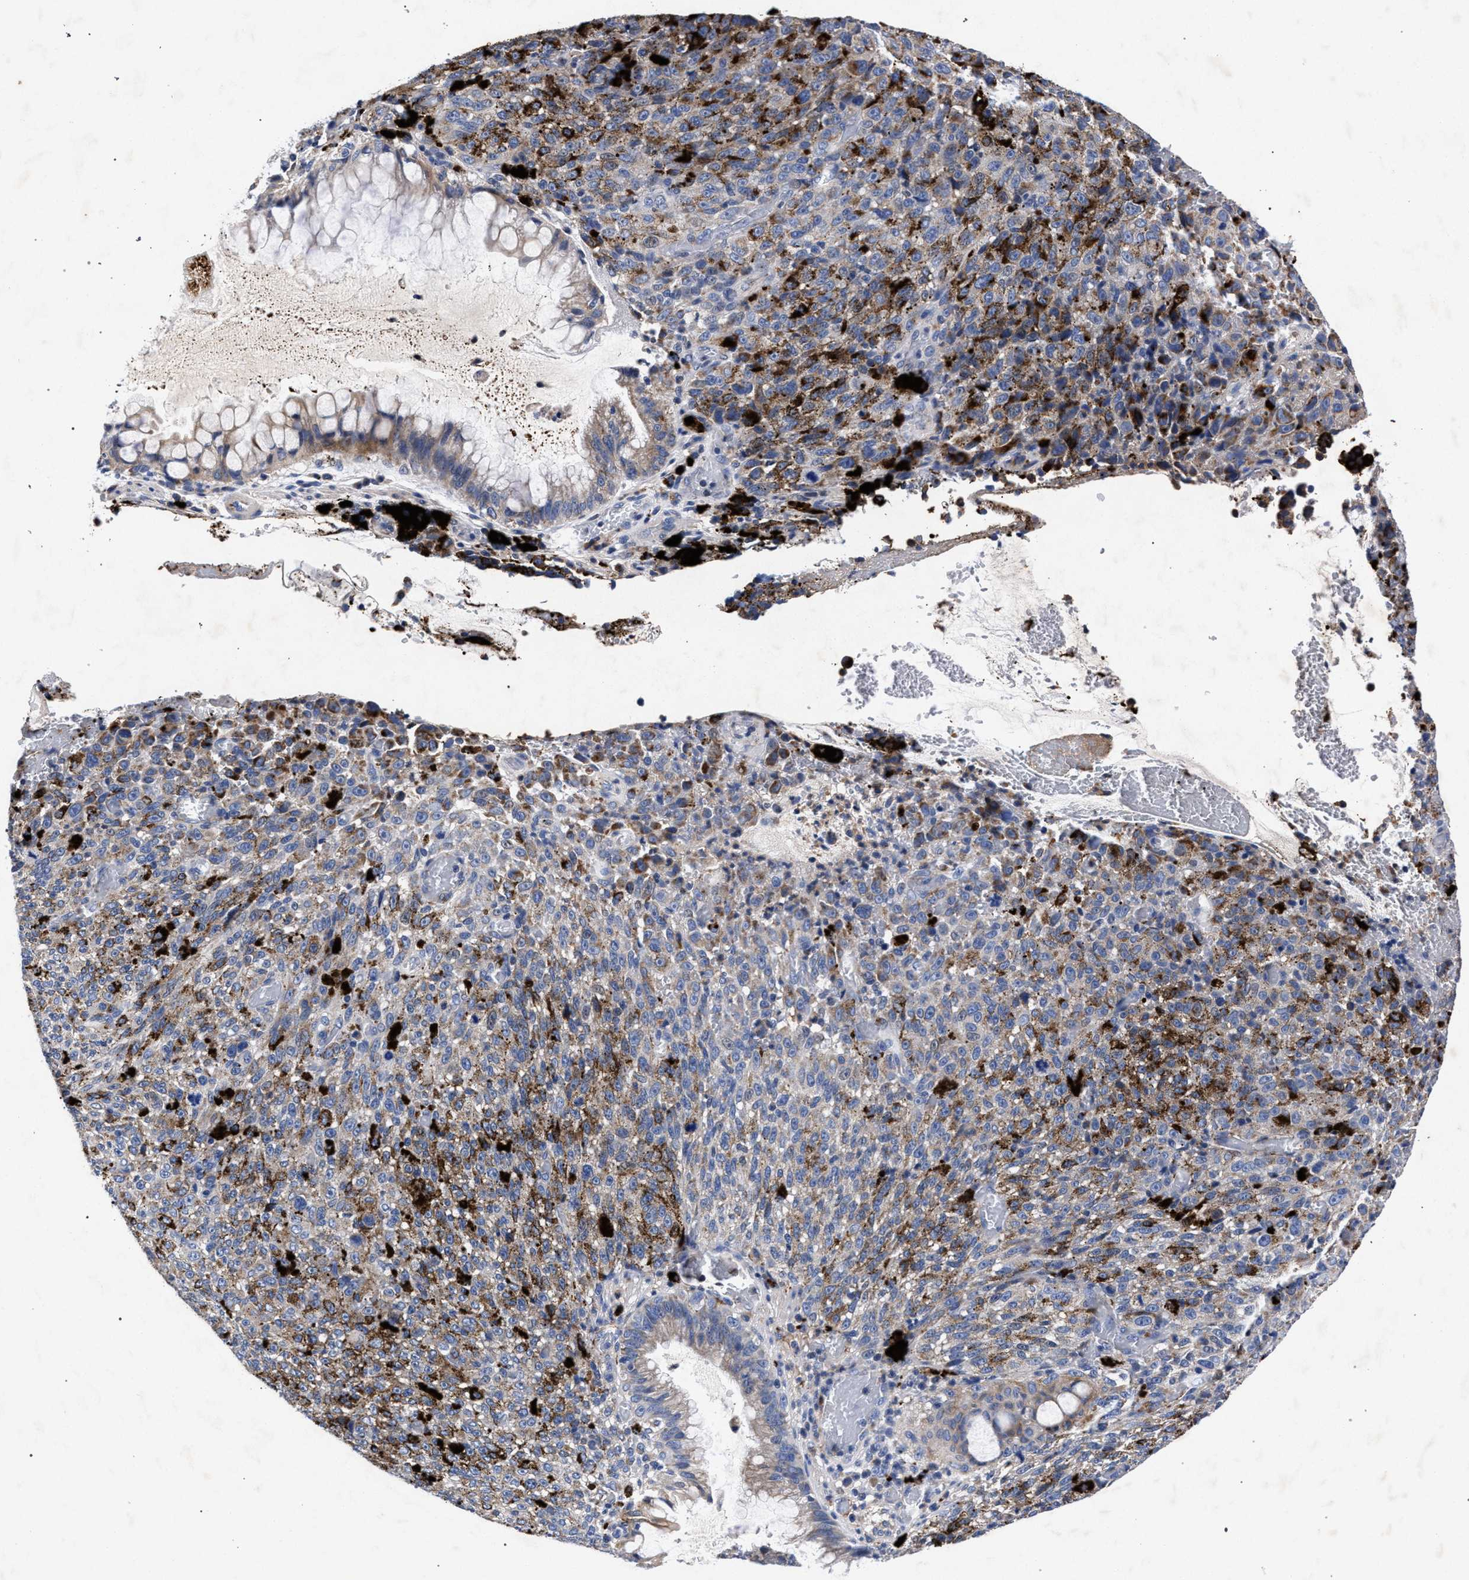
{"staining": {"intensity": "weak", "quantity": "25%-75%", "location": "cytoplasmic/membranous"}, "tissue": "melanoma", "cell_type": "Tumor cells", "image_type": "cancer", "snomed": [{"axis": "morphology", "description": "Malignant melanoma, NOS"}, {"axis": "topography", "description": "Rectum"}], "caption": "Immunohistochemistry (IHC) of human melanoma exhibits low levels of weak cytoplasmic/membranous expression in about 25%-75% of tumor cells. (IHC, brightfield microscopy, high magnification).", "gene": "HSD17B14", "patient": {"sex": "female", "age": 81}}